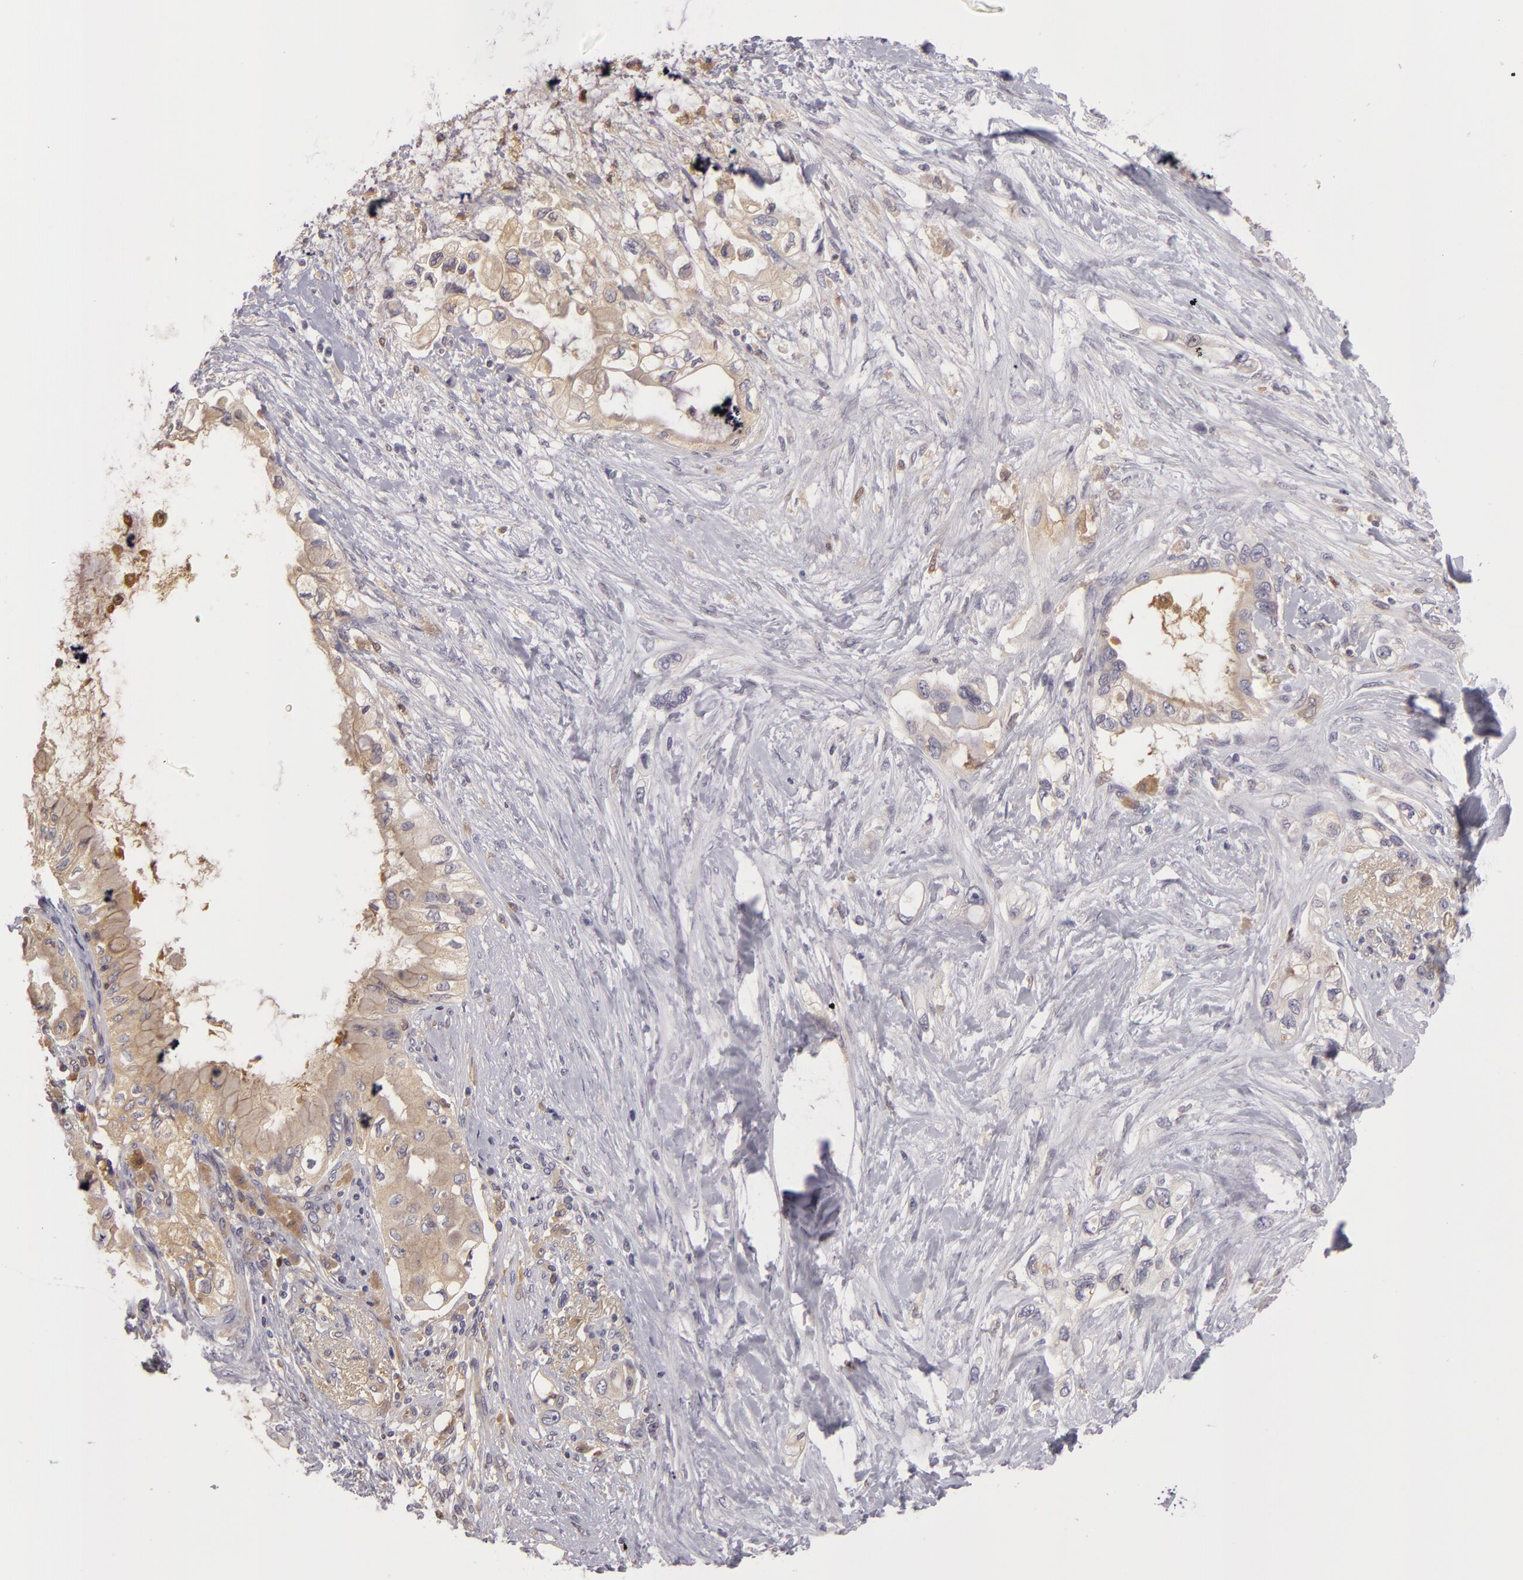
{"staining": {"intensity": "weak", "quantity": ">75%", "location": "cytoplasmic/membranous"}, "tissue": "pancreatic cancer", "cell_type": "Tumor cells", "image_type": "cancer", "snomed": [{"axis": "morphology", "description": "Adenocarcinoma, NOS"}, {"axis": "topography", "description": "Pancreas"}], "caption": "Tumor cells show weak cytoplasmic/membranous staining in approximately >75% of cells in adenocarcinoma (pancreatic). (Brightfield microscopy of DAB IHC at high magnification).", "gene": "ZNF229", "patient": {"sex": "female", "age": 70}}